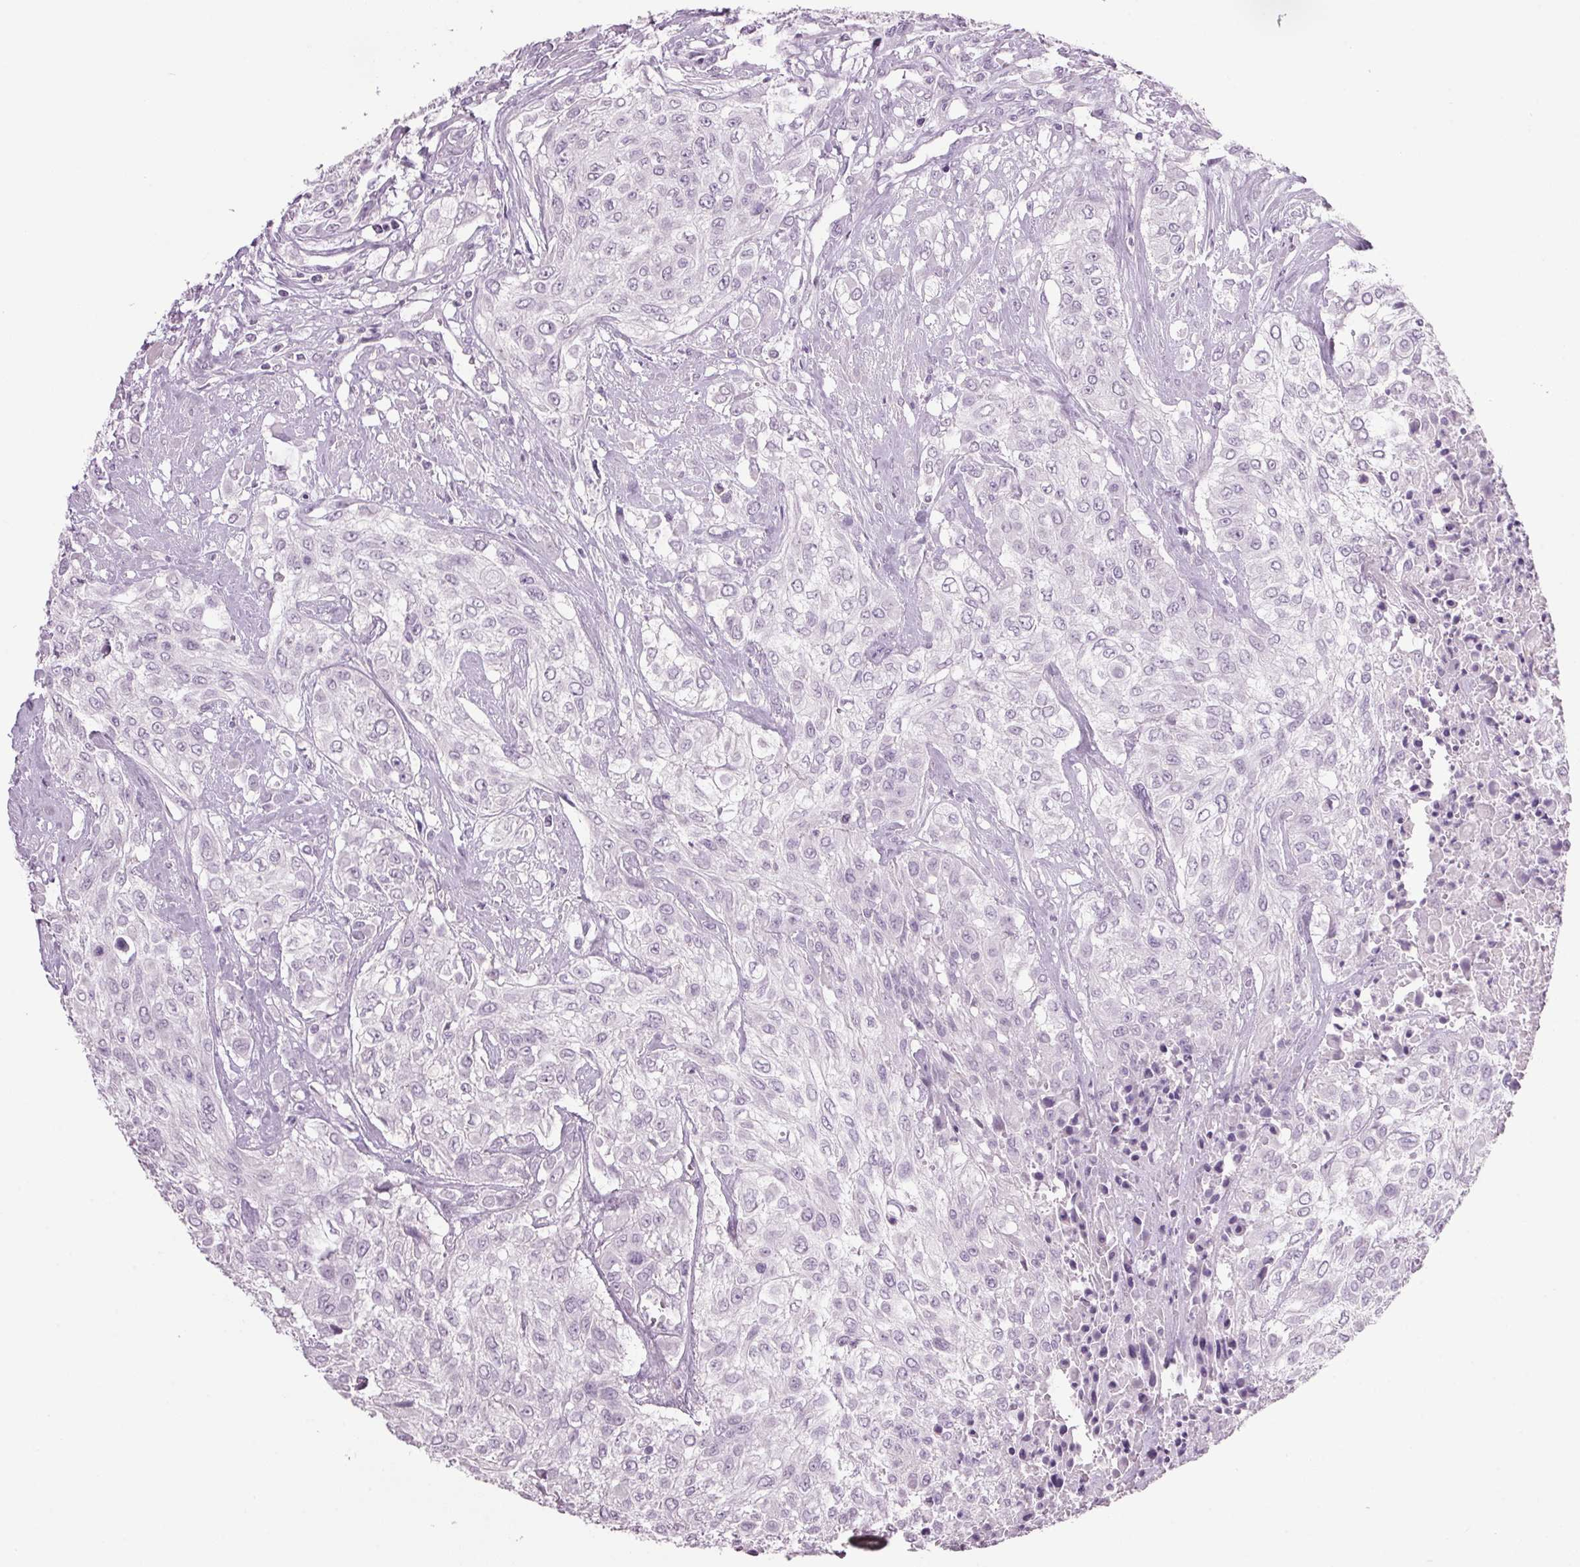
{"staining": {"intensity": "negative", "quantity": "none", "location": "none"}, "tissue": "urothelial cancer", "cell_type": "Tumor cells", "image_type": "cancer", "snomed": [{"axis": "morphology", "description": "Urothelial carcinoma, High grade"}, {"axis": "topography", "description": "Urinary bladder"}], "caption": "Tumor cells show no significant staining in urothelial cancer.", "gene": "PPP1R1A", "patient": {"sex": "male", "age": 57}}